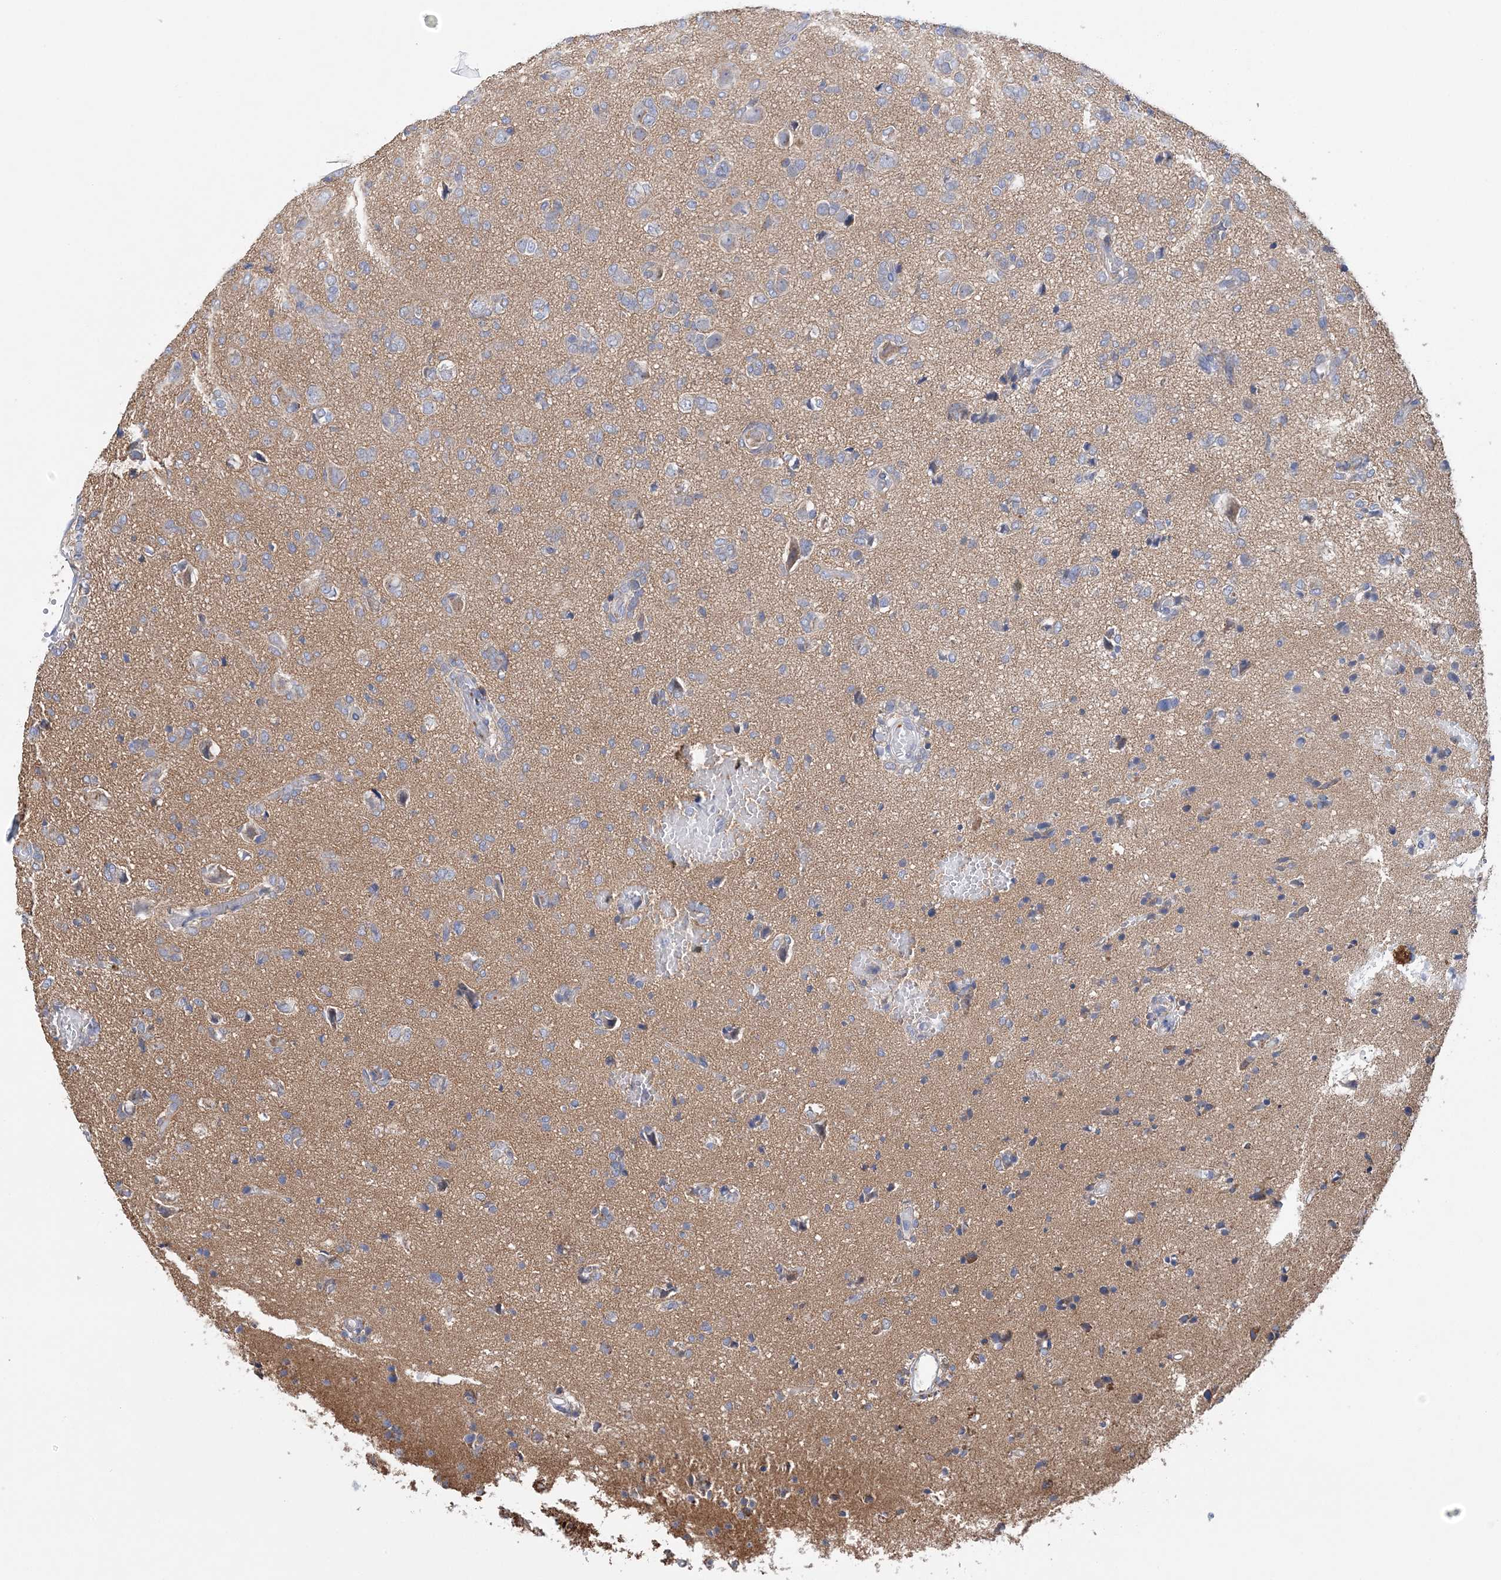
{"staining": {"intensity": "negative", "quantity": "none", "location": "none"}, "tissue": "glioma", "cell_type": "Tumor cells", "image_type": "cancer", "snomed": [{"axis": "morphology", "description": "Glioma, malignant, High grade"}, {"axis": "topography", "description": "Brain"}], "caption": "Photomicrograph shows no significant protein positivity in tumor cells of high-grade glioma (malignant).", "gene": "TTC32", "patient": {"sex": "female", "age": 59}}